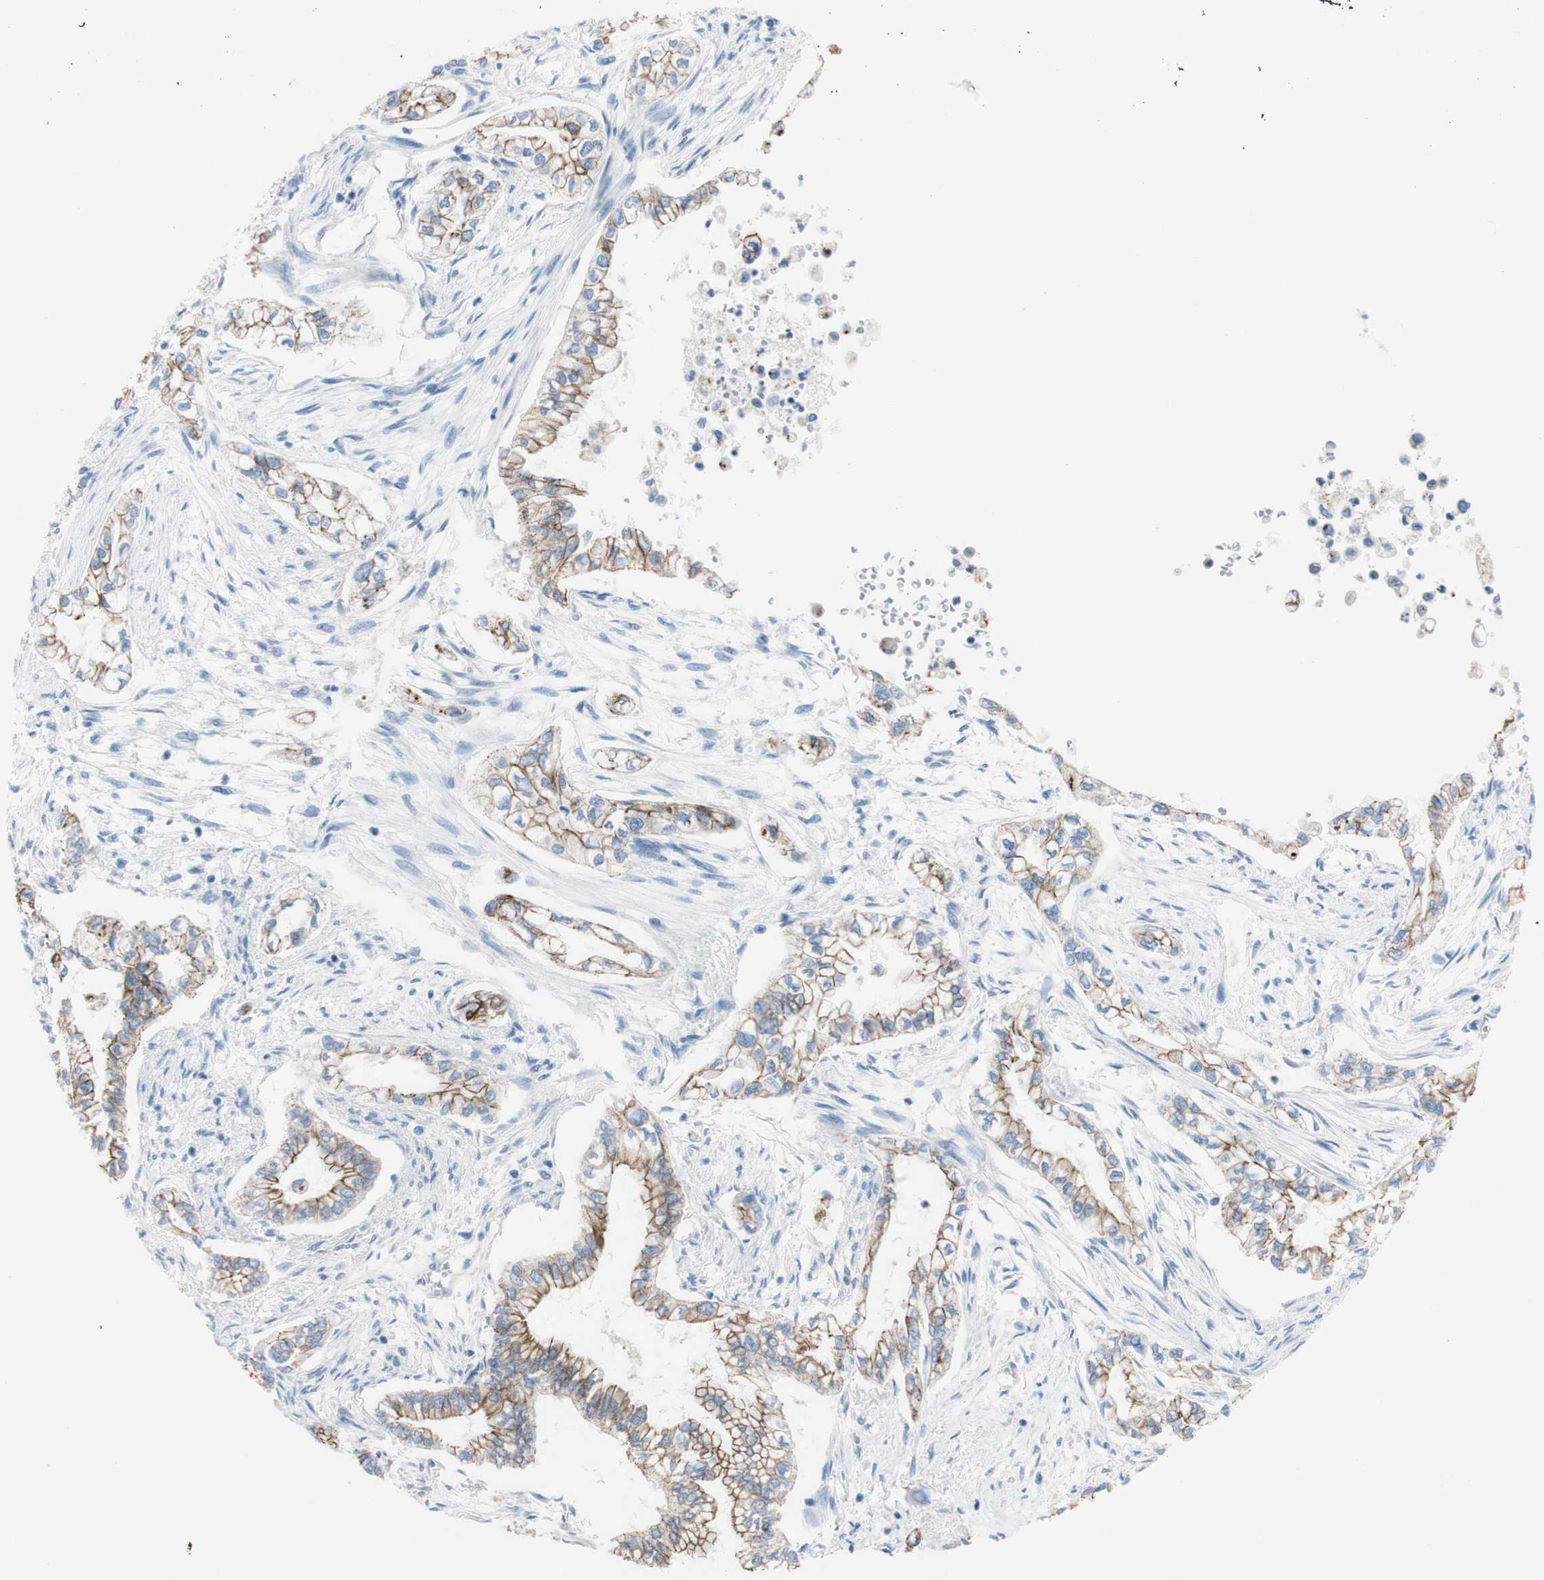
{"staining": {"intensity": "moderate", "quantity": ">75%", "location": "cytoplasmic/membranous"}, "tissue": "pancreatic cancer", "cell_type": "Tumor cells", "image_type": "cancer", "snomed": [{"axis": "morphology", "description": "Normal tissue, NOS"}, {"axis": "topography", "description": "Pancreas"}], "caption": "A photomicrograph of pancreatic cancer stained for a protein reveals moderate cytoplasmic/membranous brown staining in tumor cells. (DAB (3,3'-diaminobenzidine) IHC, brown staining for protein, blue staining for nuclei).", "gene": "DSC2", "patient": {"sex": "male", "age": 42}}